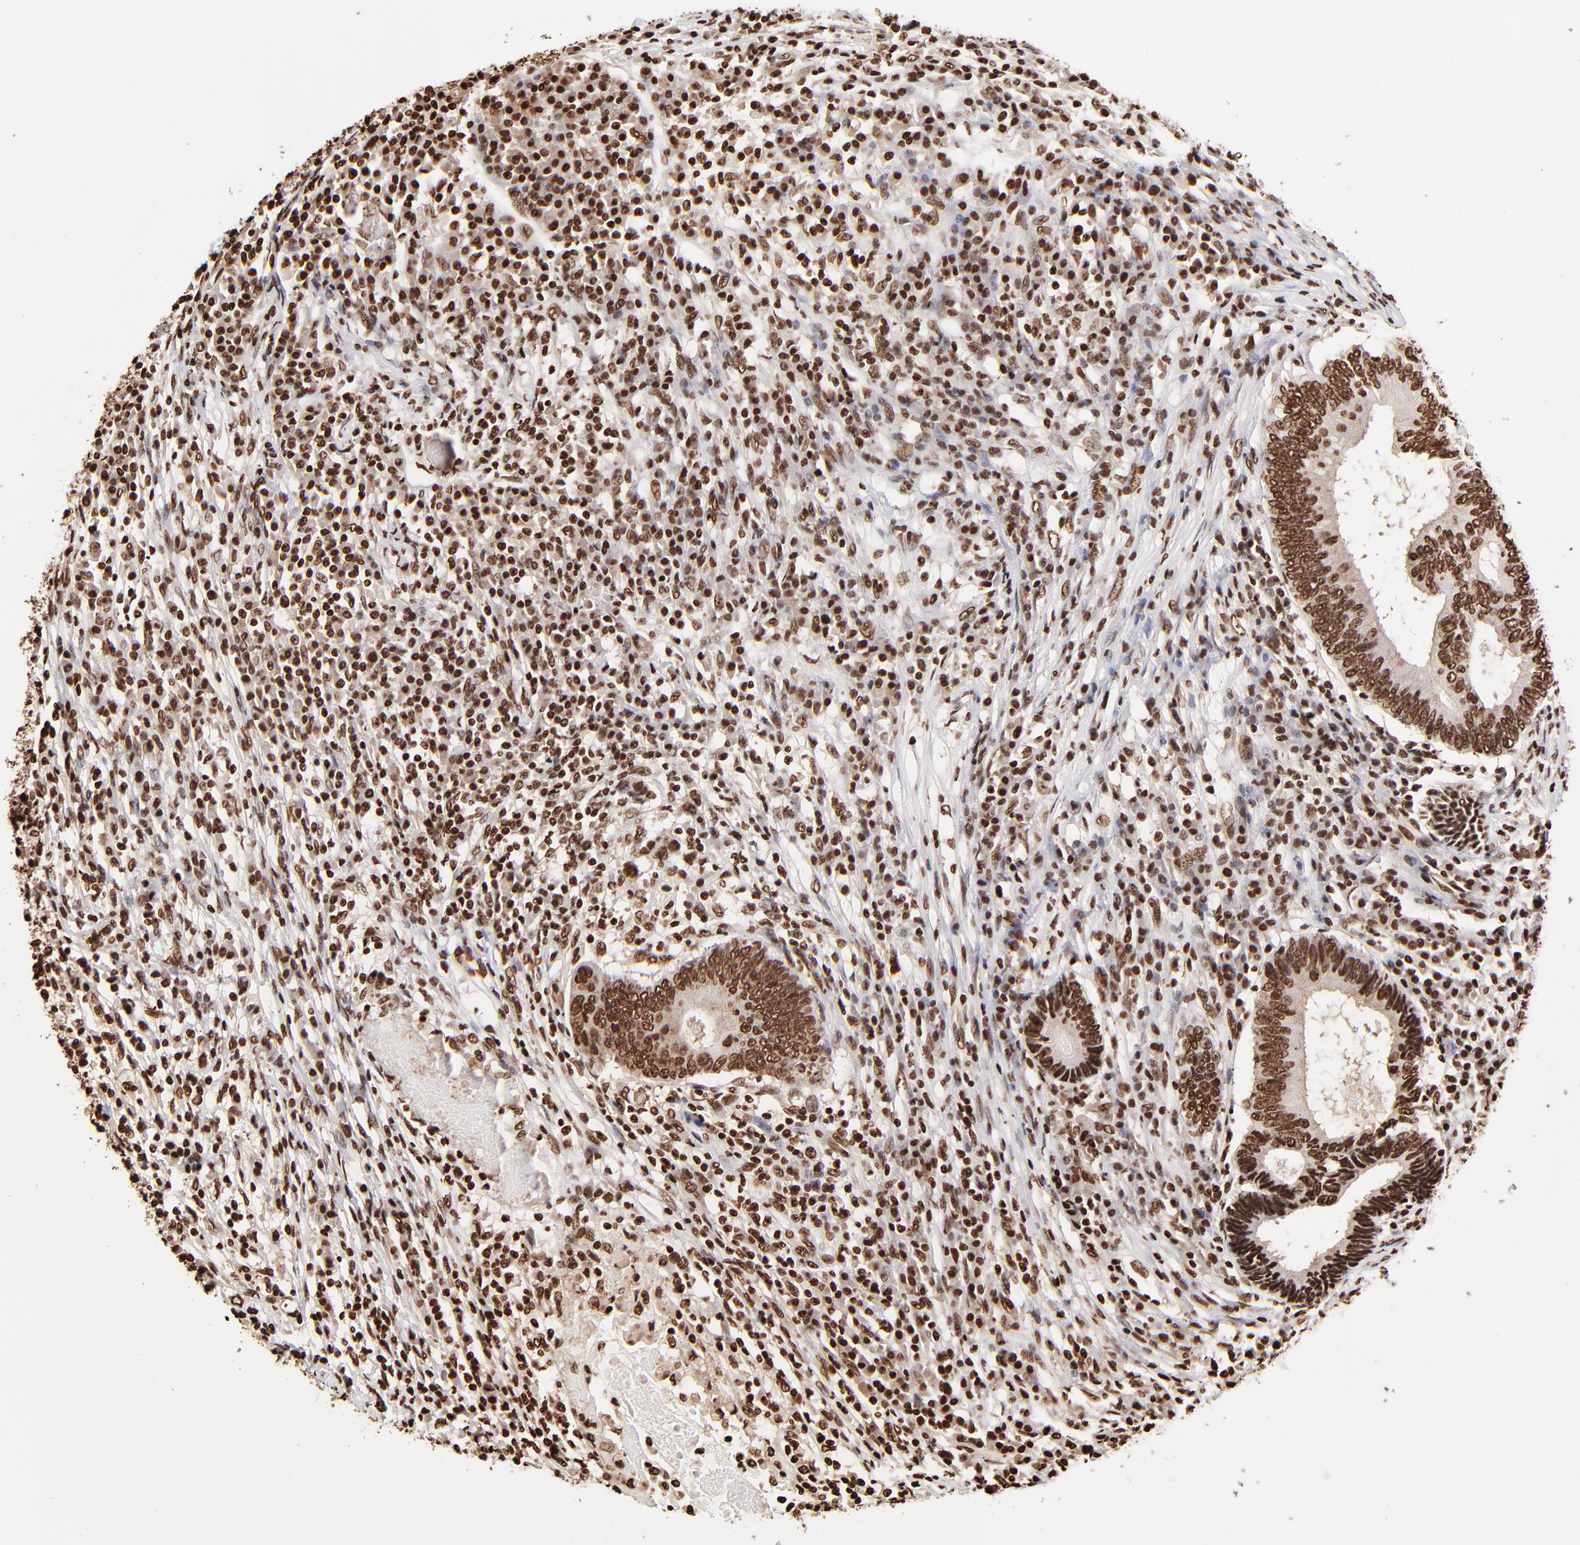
{"staining": {"intensity": "strong", "quantity": ">75%", "location": "nuclear"}, "tissue": "colorectal cancer", "cell_type": "Tumor cells", "image_type": "cancer", "snomed": [{"axis": "morphology", "description": "Adenocarcinoma, NOS"}, {"axis": "topography", "description": "Colon"}], "caption": "A high-resolution micrograph shows immunohistochemistry (IHC) staining of colorectal adenocarcinoma, which shows strong nuclear expression in approximately >75% of tumor cells.", "gene": "ZNF544", "patient": {"sex": "female", "age": 78}}